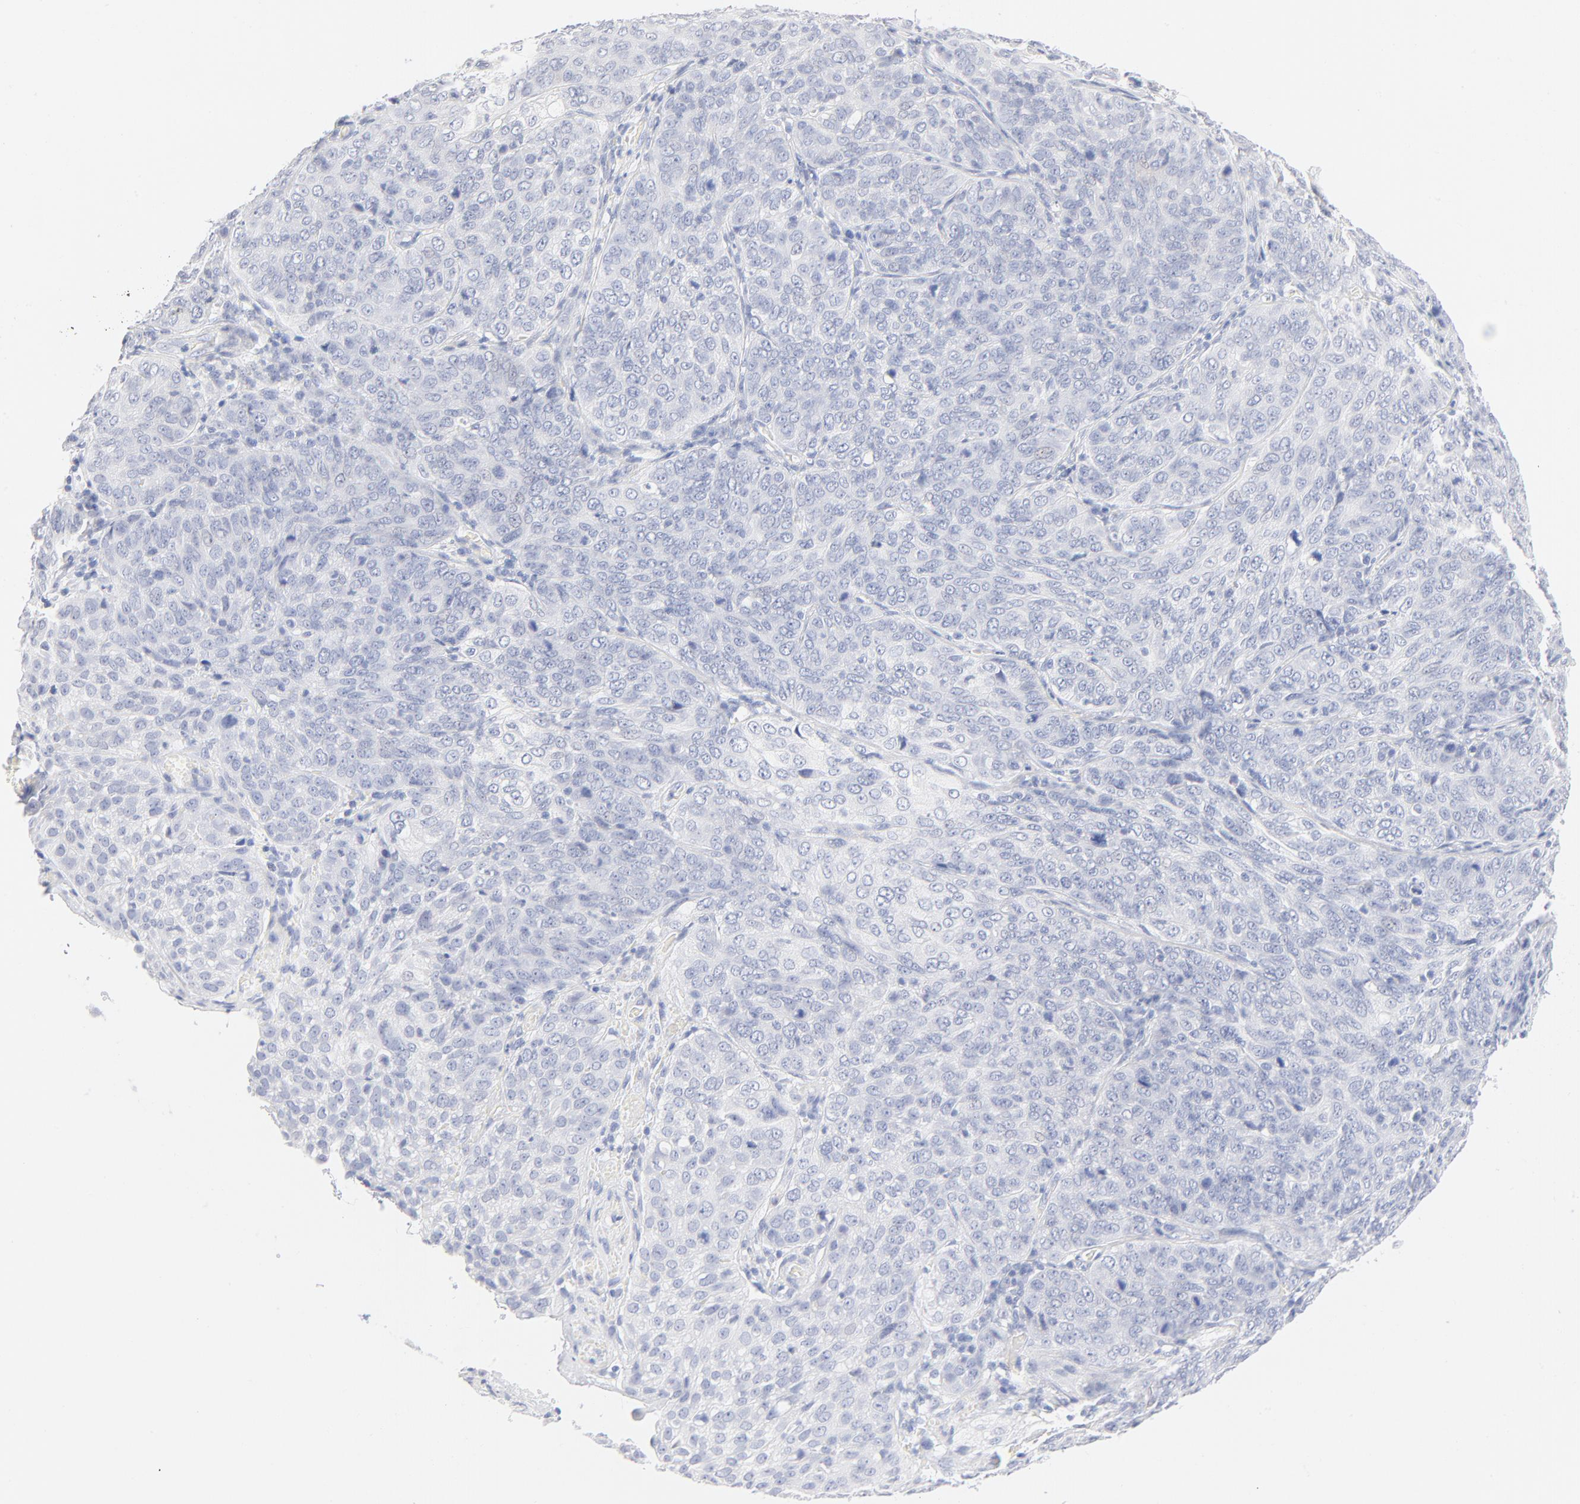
{"staining": {"intensity": "negative", "quantity": "none", "location": "none"}, "tissue": "cervical cancer", "cell_type": "Tumor cells", "image_type": "cancer", "snomed": [{"axis": "morphology", "description": "Squamous cell carcinoma, NOS"}, {"axis": "topography", "description": "Cervix"}], "caption": "A histopathology image of human cervical cancer (squamous cell carcinoma) is negative for staining in tumor cells.", "gene": "ONECUT1", "patient": {"sex": "female", "age": 38}}